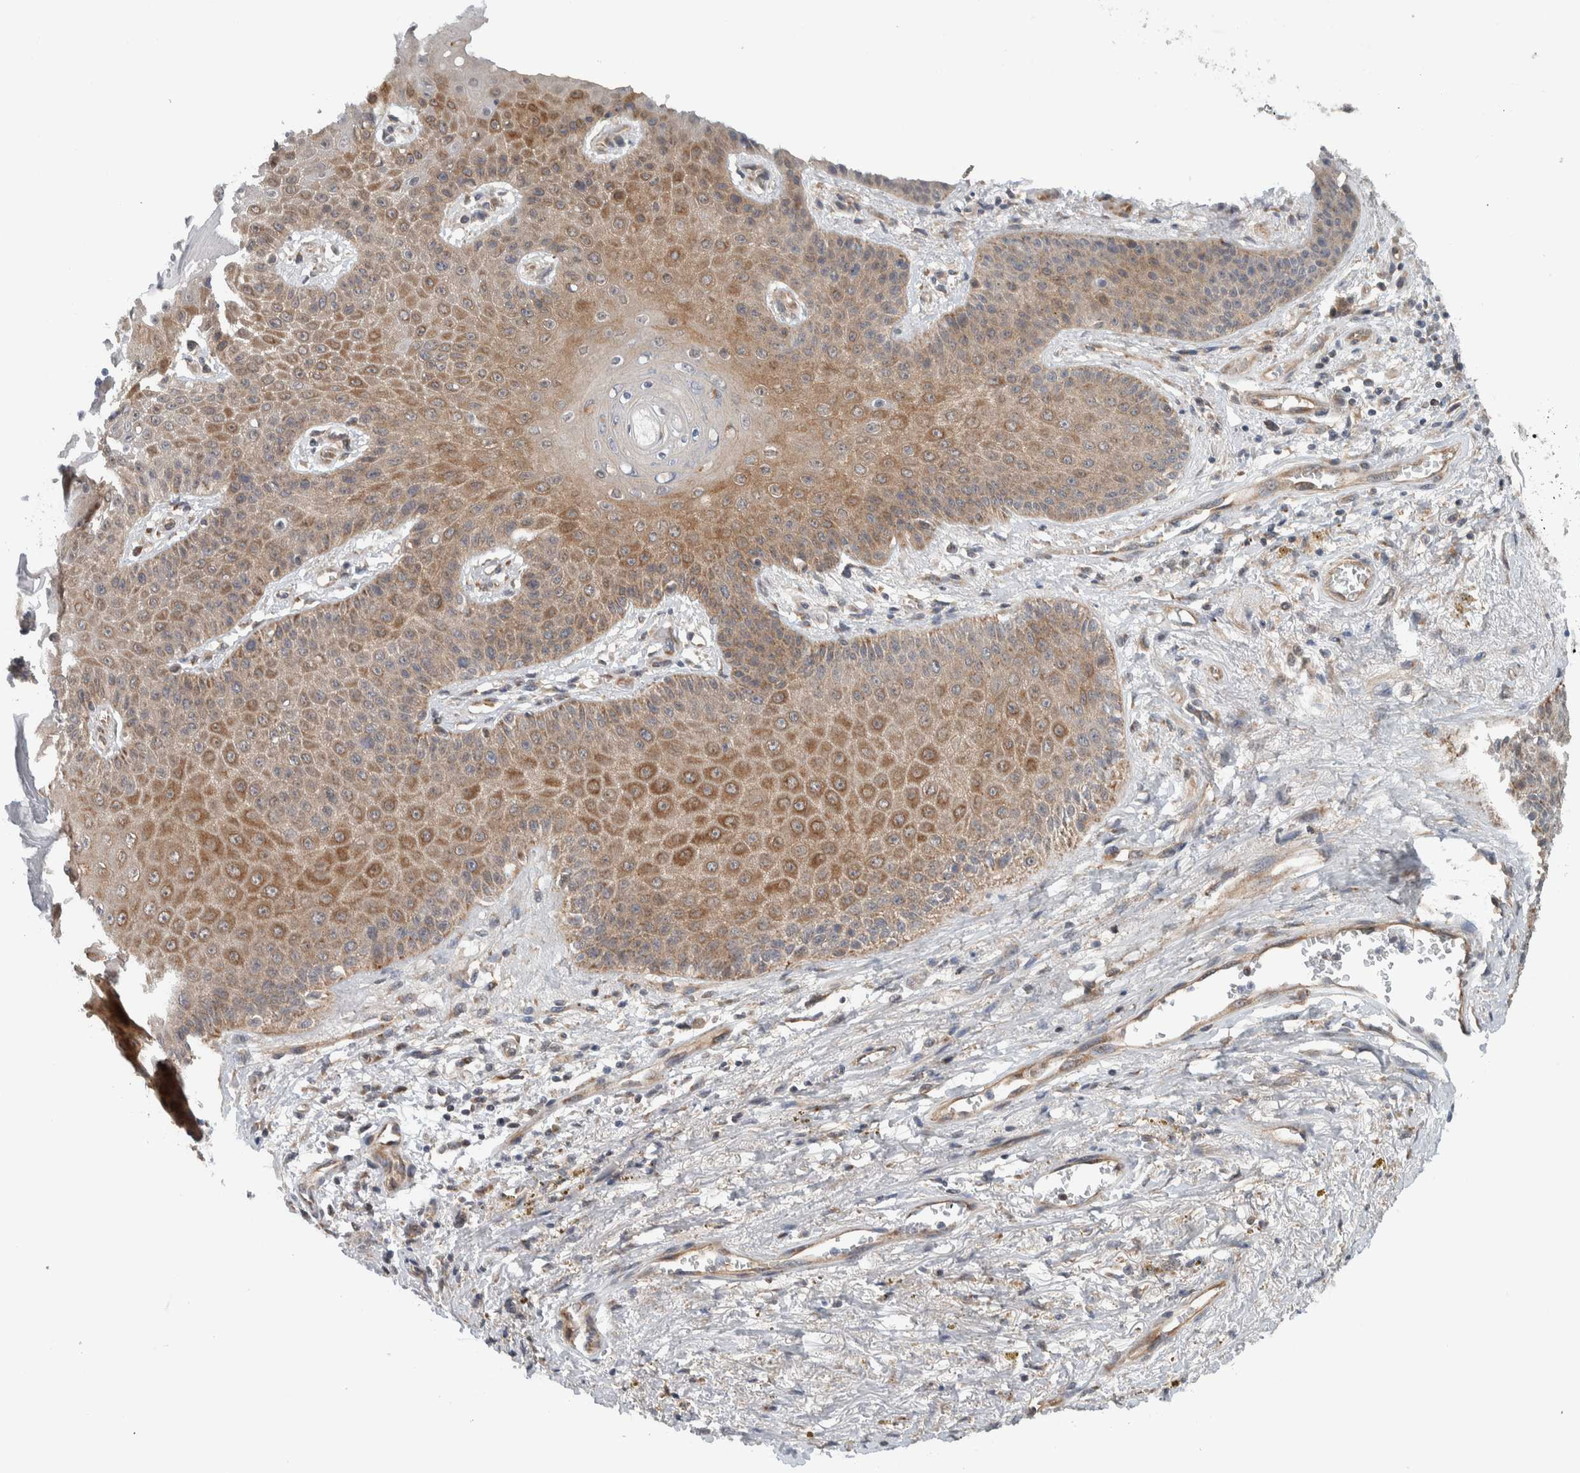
{"staining": {"intensity": "moderate", "quantity": ">75%", "location": "cytoplasmic/membranous"}, "tissue": "skin", "cell_type": "Epidermal cells", "image_type": "normal", "snomed": [{"axis": "morphology", "description": "Normal tissue, NOS"}, {"axis": "topography", "description": "Anal"}], "caption": "Human skin stained with a brown dye demonstrates moderate cytoplasmic/membranous positive positivity in about >75% of epidermal cells.", "gene": "RERE", "patient": {"sex": "female", "age": 46}}